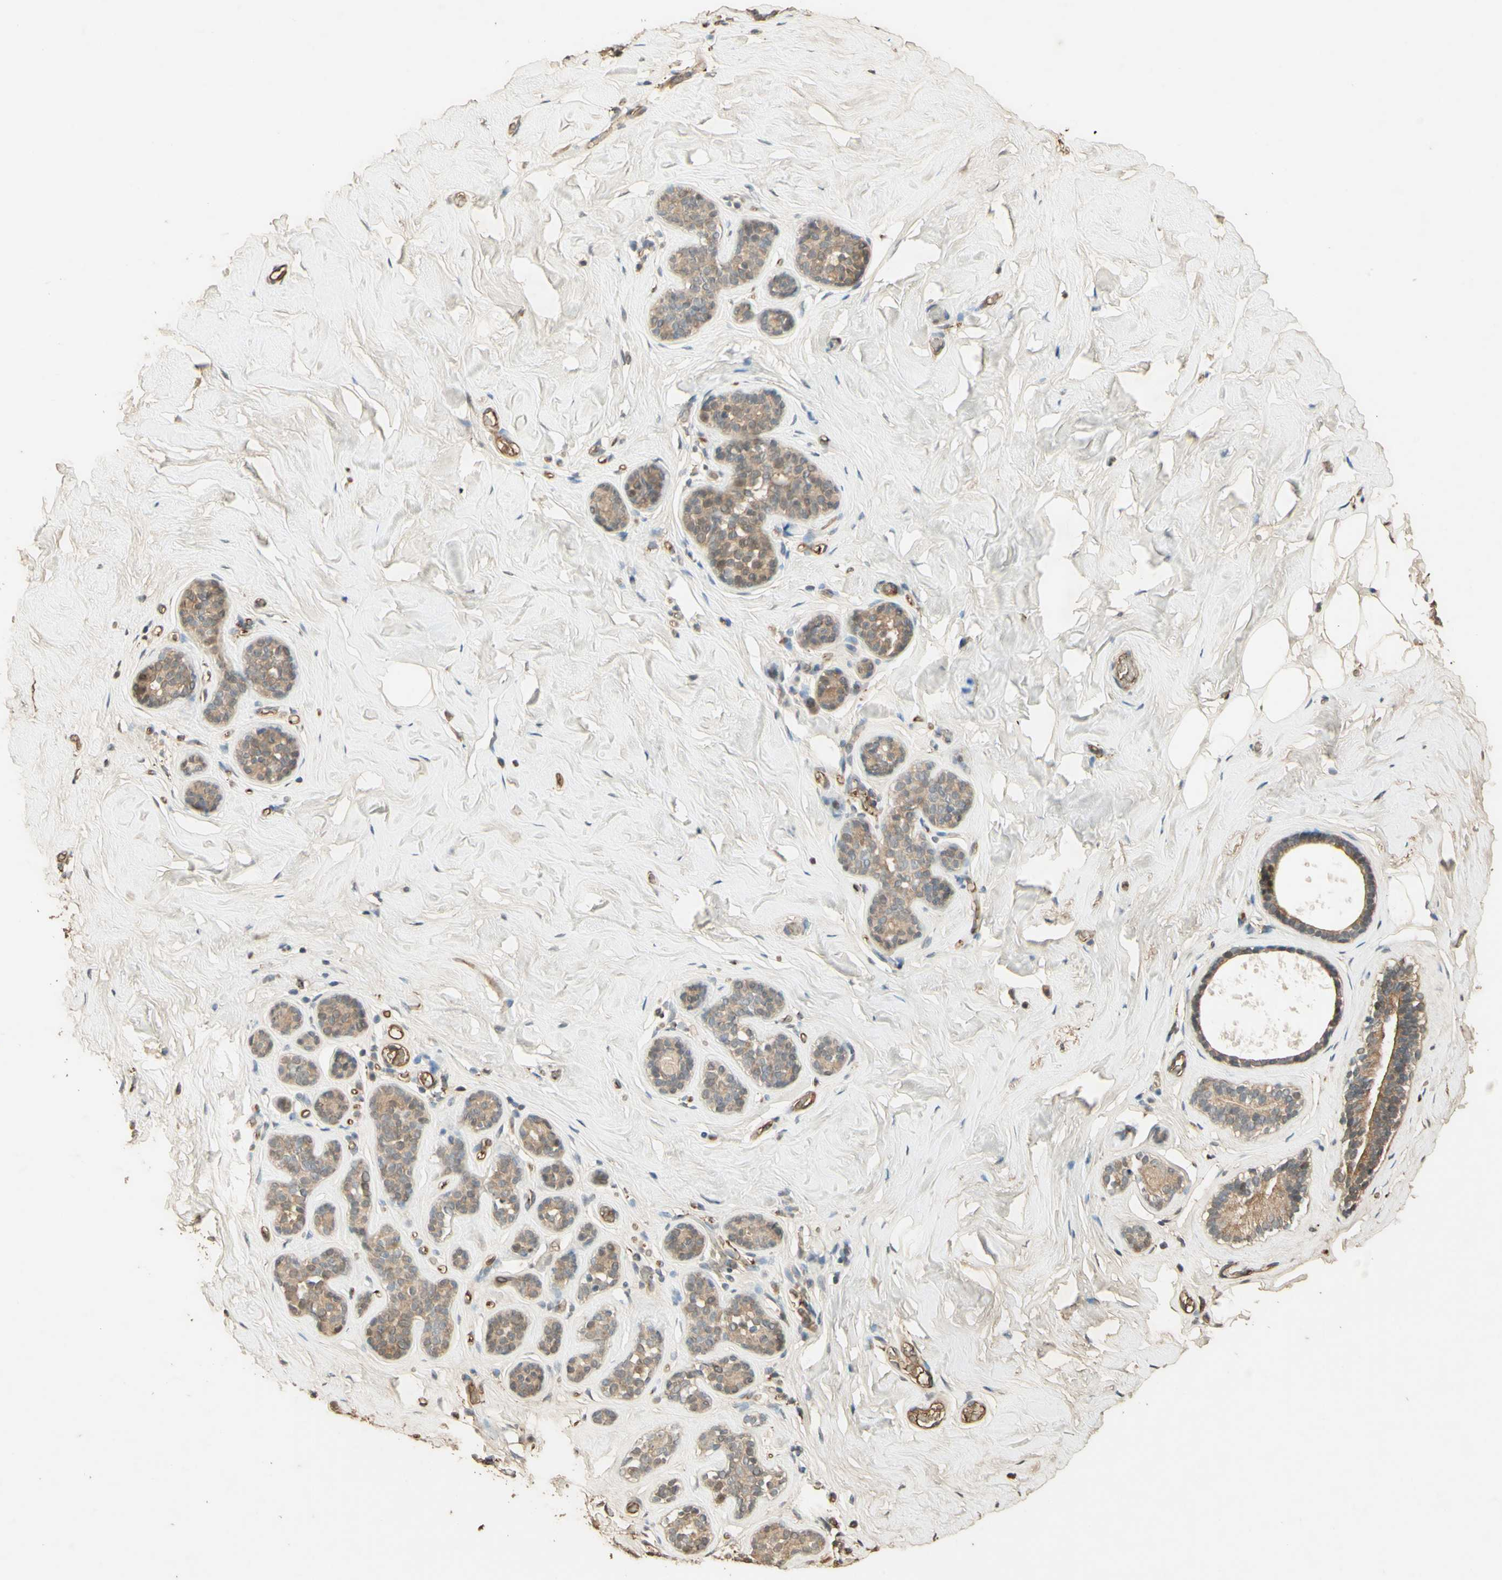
{"staining": {"intensity": "negative", "quantity": "none", "location": "none"}, "tissue": "breast", "cell_type": "Adipocytes", "image_type": "normal", "snomed": [{"axis": "morphology", "description": "Normal tissue, NOS"}, {"axis": "topography", "description": "Breast"}], "caption": "The micrograph demonstrates no staining of adipocytes in benign breast.", "gene": "SMAD9", "patient": {"sex": "female", "age": 75}}